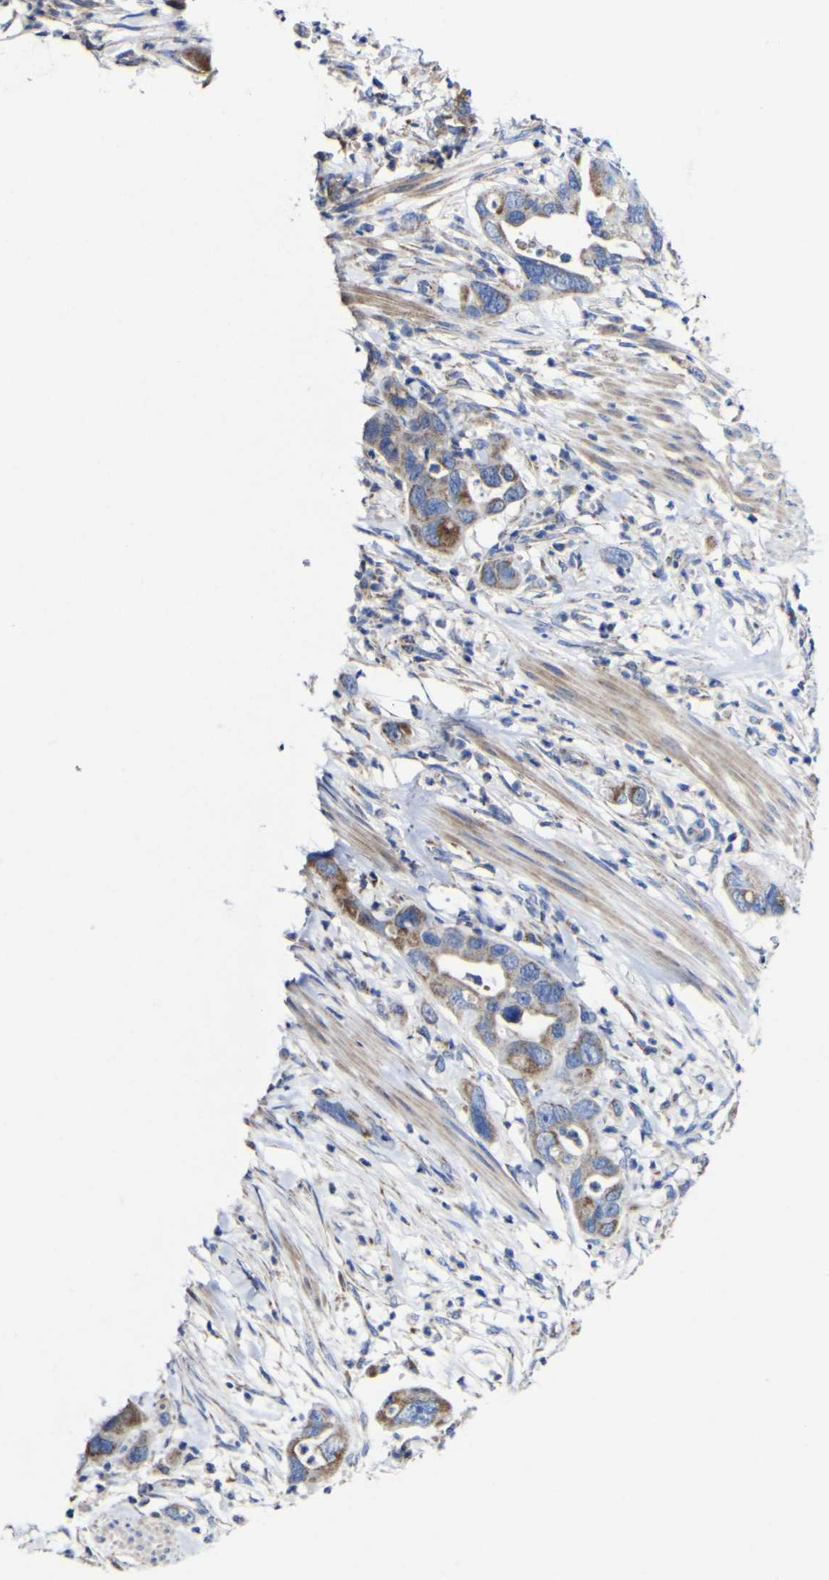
{"staining": {"intensity": "moderate", "quantity": ">75%", "location": "cytoplasmic/membranous"}, "tissue": "pancreatic cancer", "cell_type": "Tumor cells", "image_type": "cancer", "snomed": [{"axis": "morphology", "description": "Adenocarcinoma, NOS"}, {"axis": "topography", "description": "Pancreas"}], "caption": "Protein expression analysis of human pancreatic cancer reveals moderate cytoplasmic/membranous expression in about >75% of tumor cells.", "gene": "CCDC90B", "patient": {"sex": "female", "age": 71}}